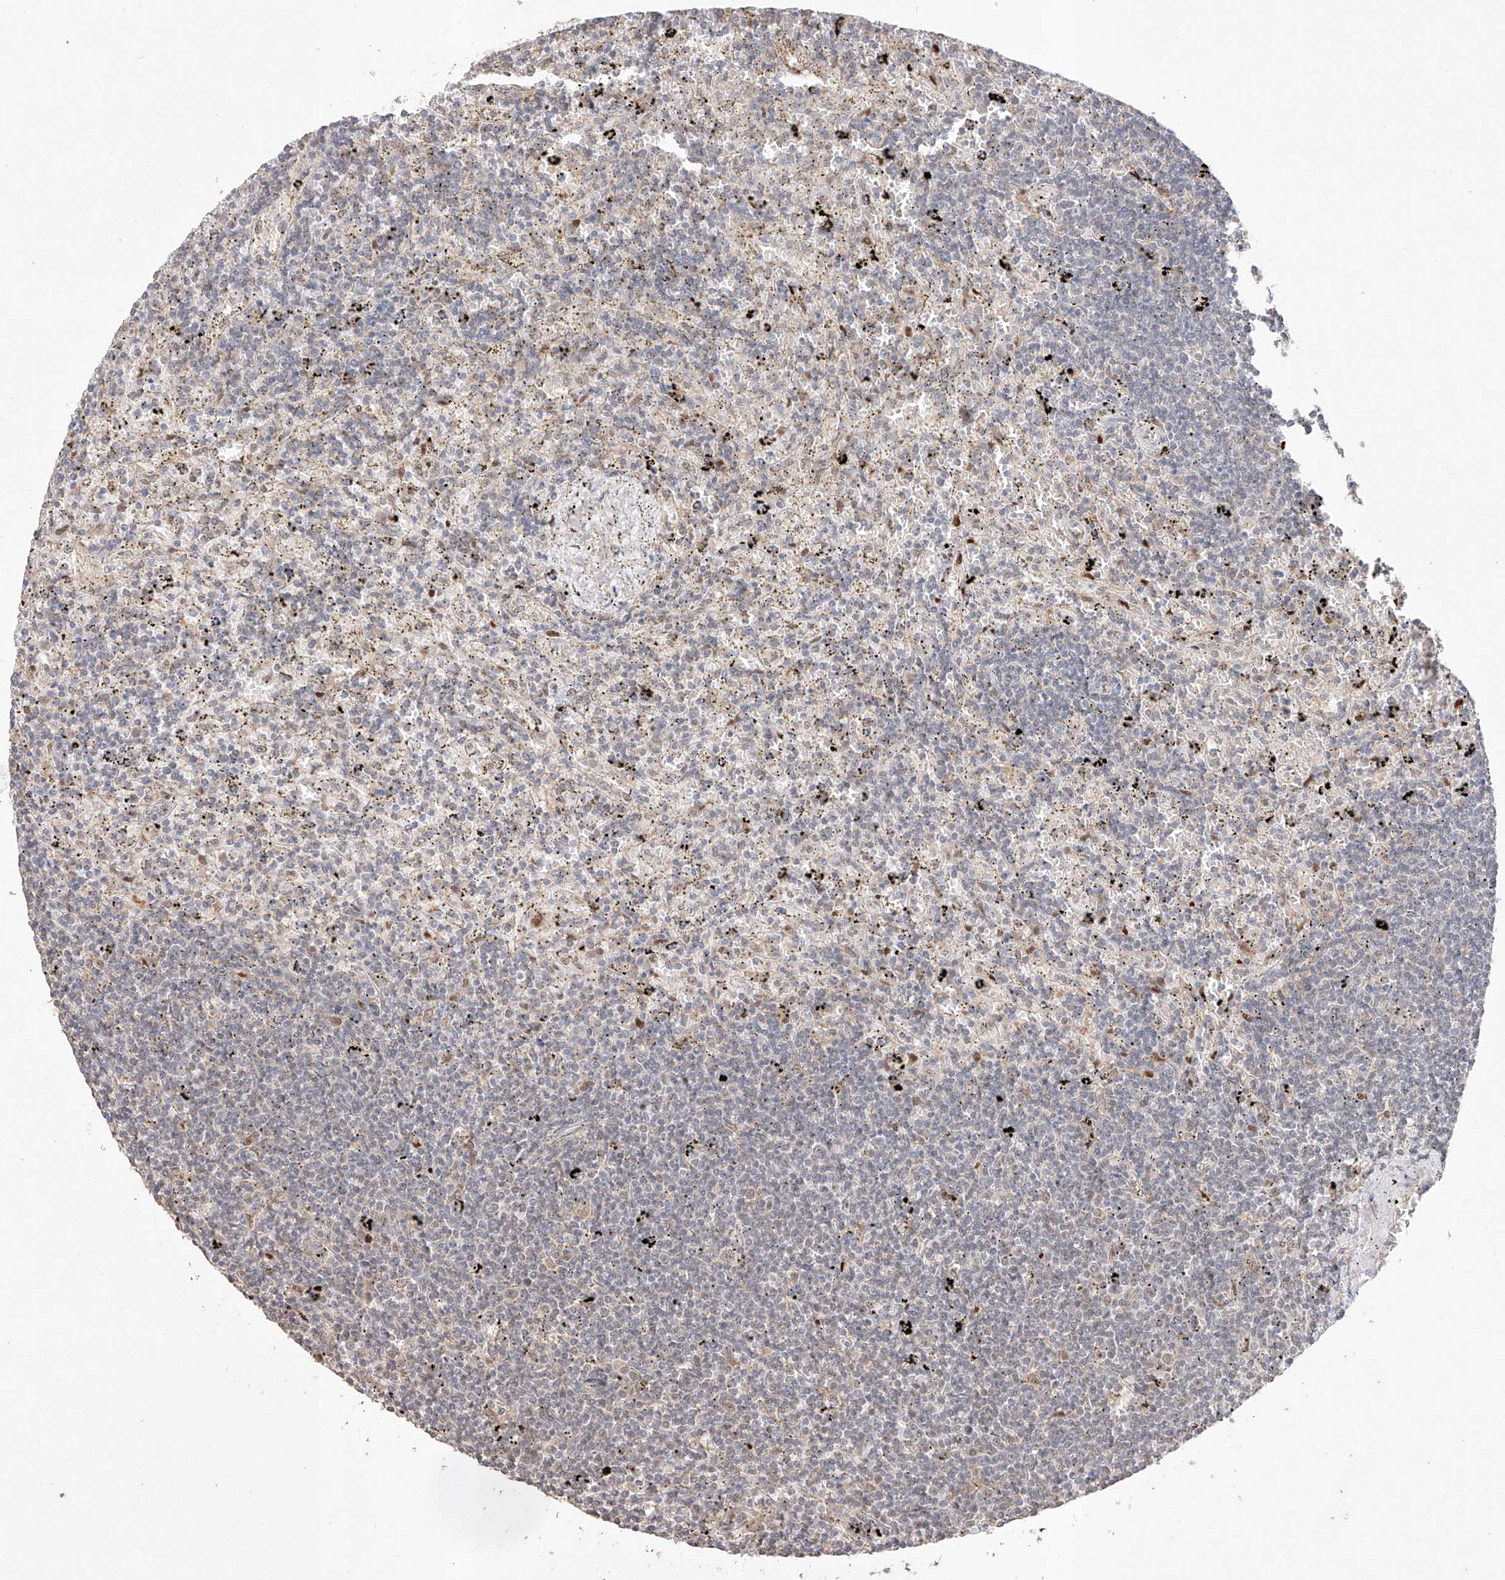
{"staining": {"intensity": "negative", "quantity": "none", "location": "none"}, "tissue": "lymphoma", "cell_type": "Tumor cells", "image_type": "cancer", "snomed": [{"axis": "morphology", "description": "Malignant lymphoma, non-Hodgkin's type, Low grade"}, {"axis": "topography", "description": "Spleen"}], "caption": "DAB immunohistochemical staining of human lymphoma demonstrates no significant staining in tumor cells.", "gene": "APIP", "patient": {"sex": "male", "age": 76}}